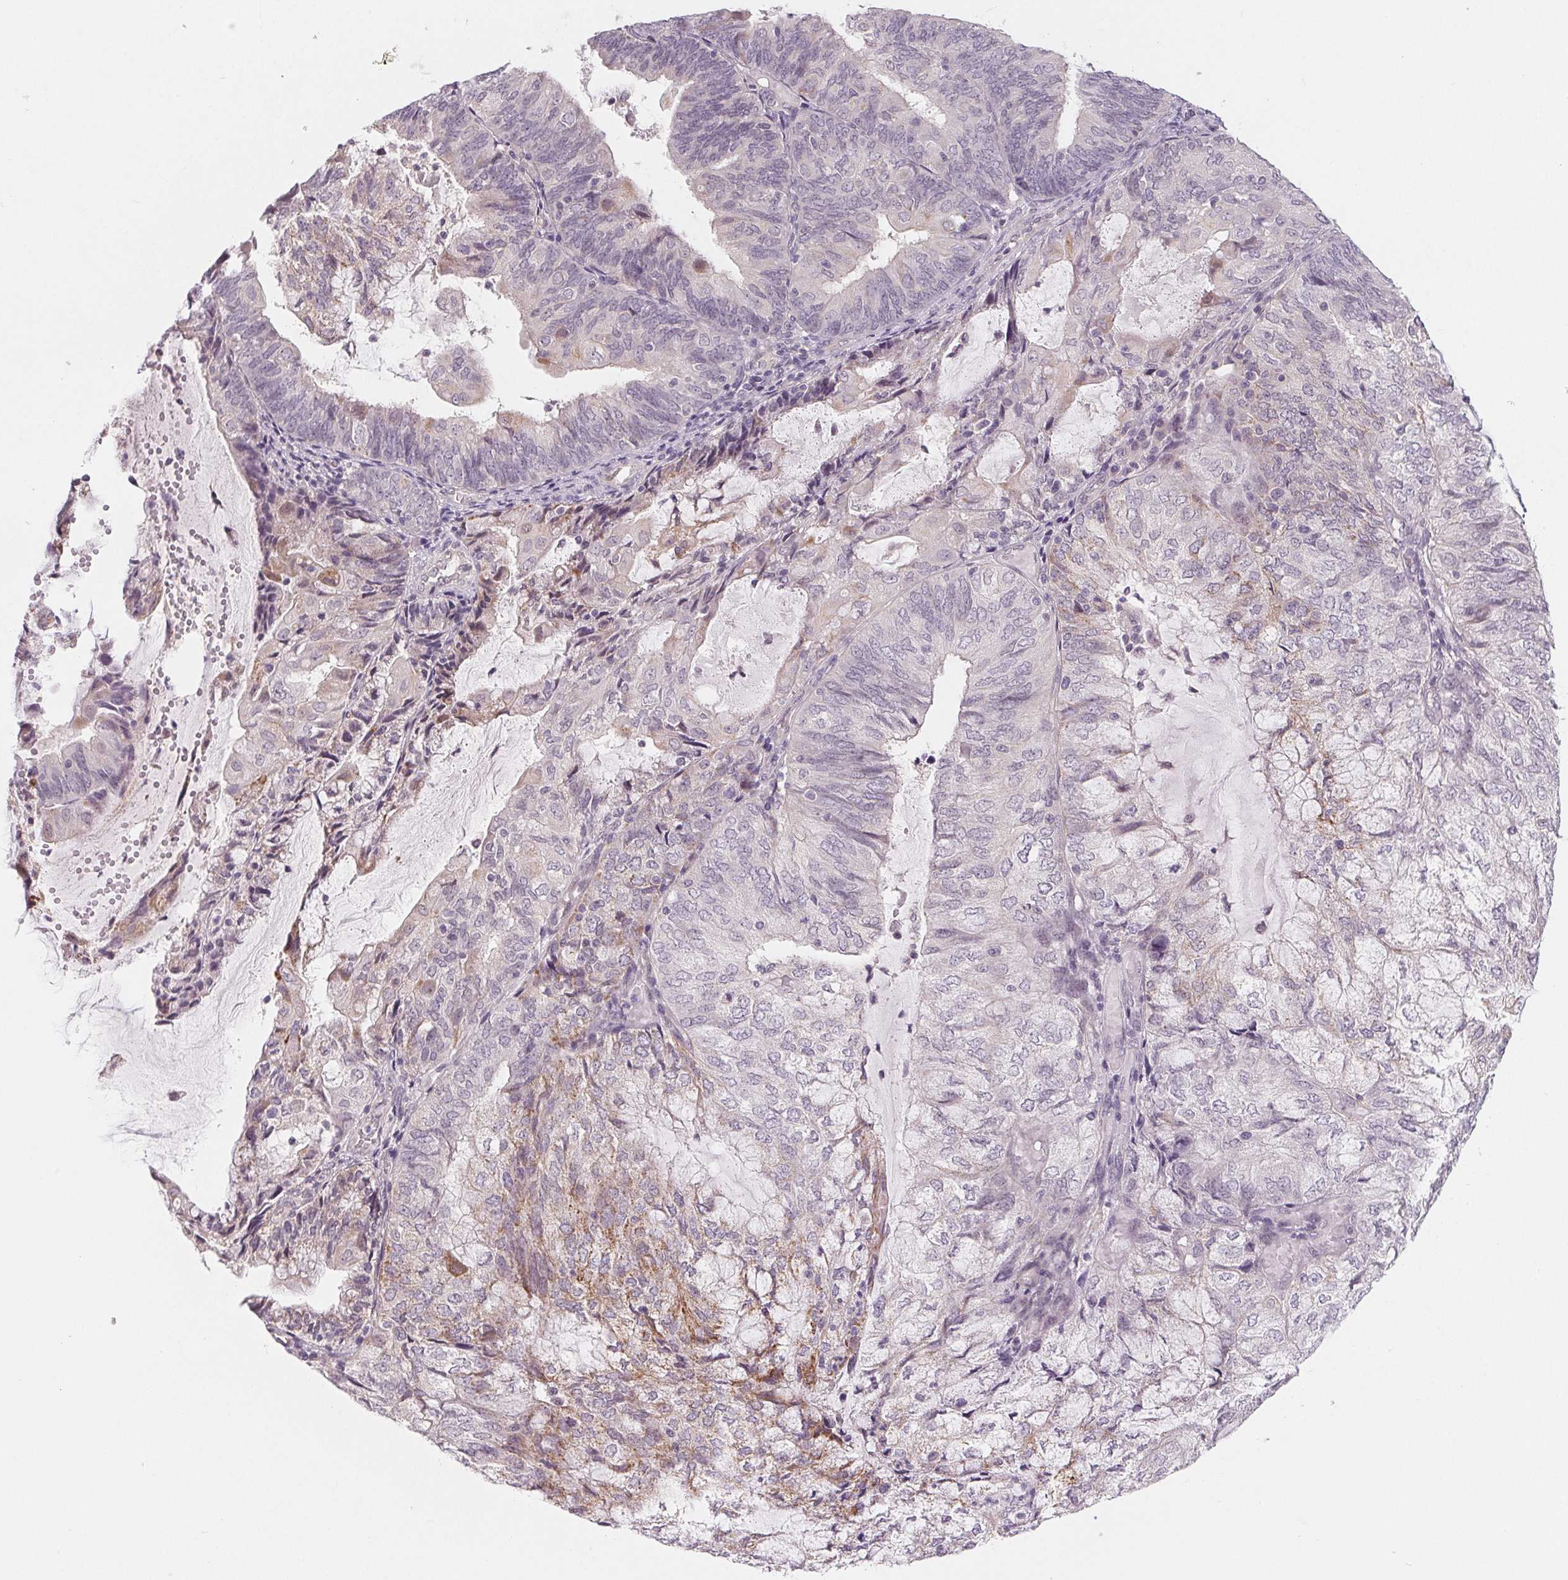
{"staining": {"intensity": "negative", "quantity": "none", "location": "none"}, "tissue": "endometrial cancer", "cell_type": "Tumor cells", "image_type": "cancer", "snomed": [{"axis": "morphology", "description": "Adenocarcinoma, NOS"}, {"axis": "topography", "description": "Endometrium"}], "caption": "There is no significant staining in tumor cells of endometrial cancer.", "gene": "CFC1", "patient": {"sex": "female", "age": 81}}